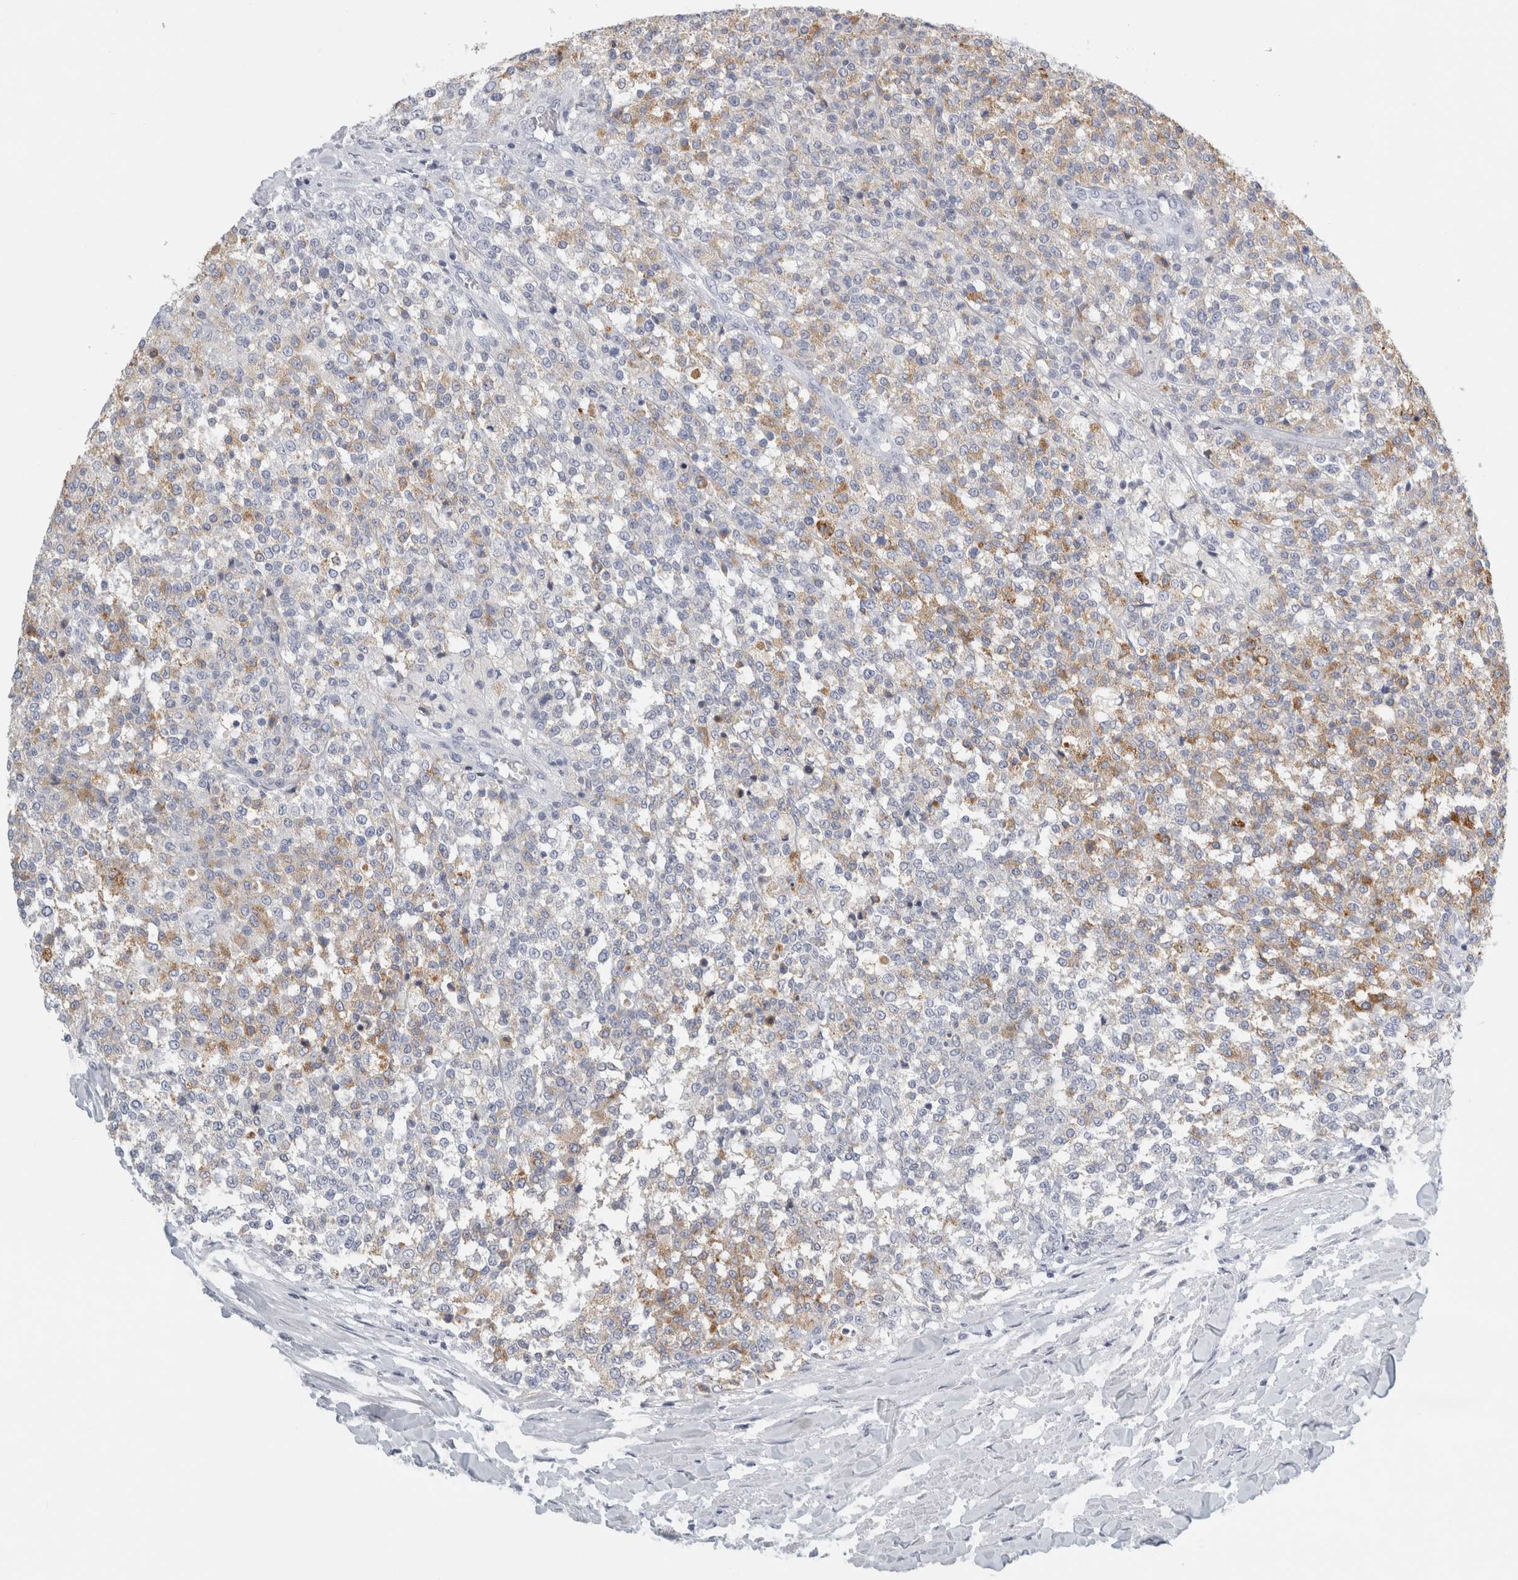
{"staining": {"intensity": "weak", "quantity": "25%-75%", "location": "cytoplasmic/membranous"}, "tissue": "testis cancer", "cell_type": "Tumor cells", "image_type": "cancer", "snomed": [{"axis": "morphology", "description": "Seminoma, NOS"}, {"axis": "topography", "description": "Testis"}], "caption": "A brown stain shows weak cytoplasmic/membranous positivity of a protein in testis cancer tumor cells.", "gene": "TSPAN8", "patient": {"sex": "male", "age": 59}}